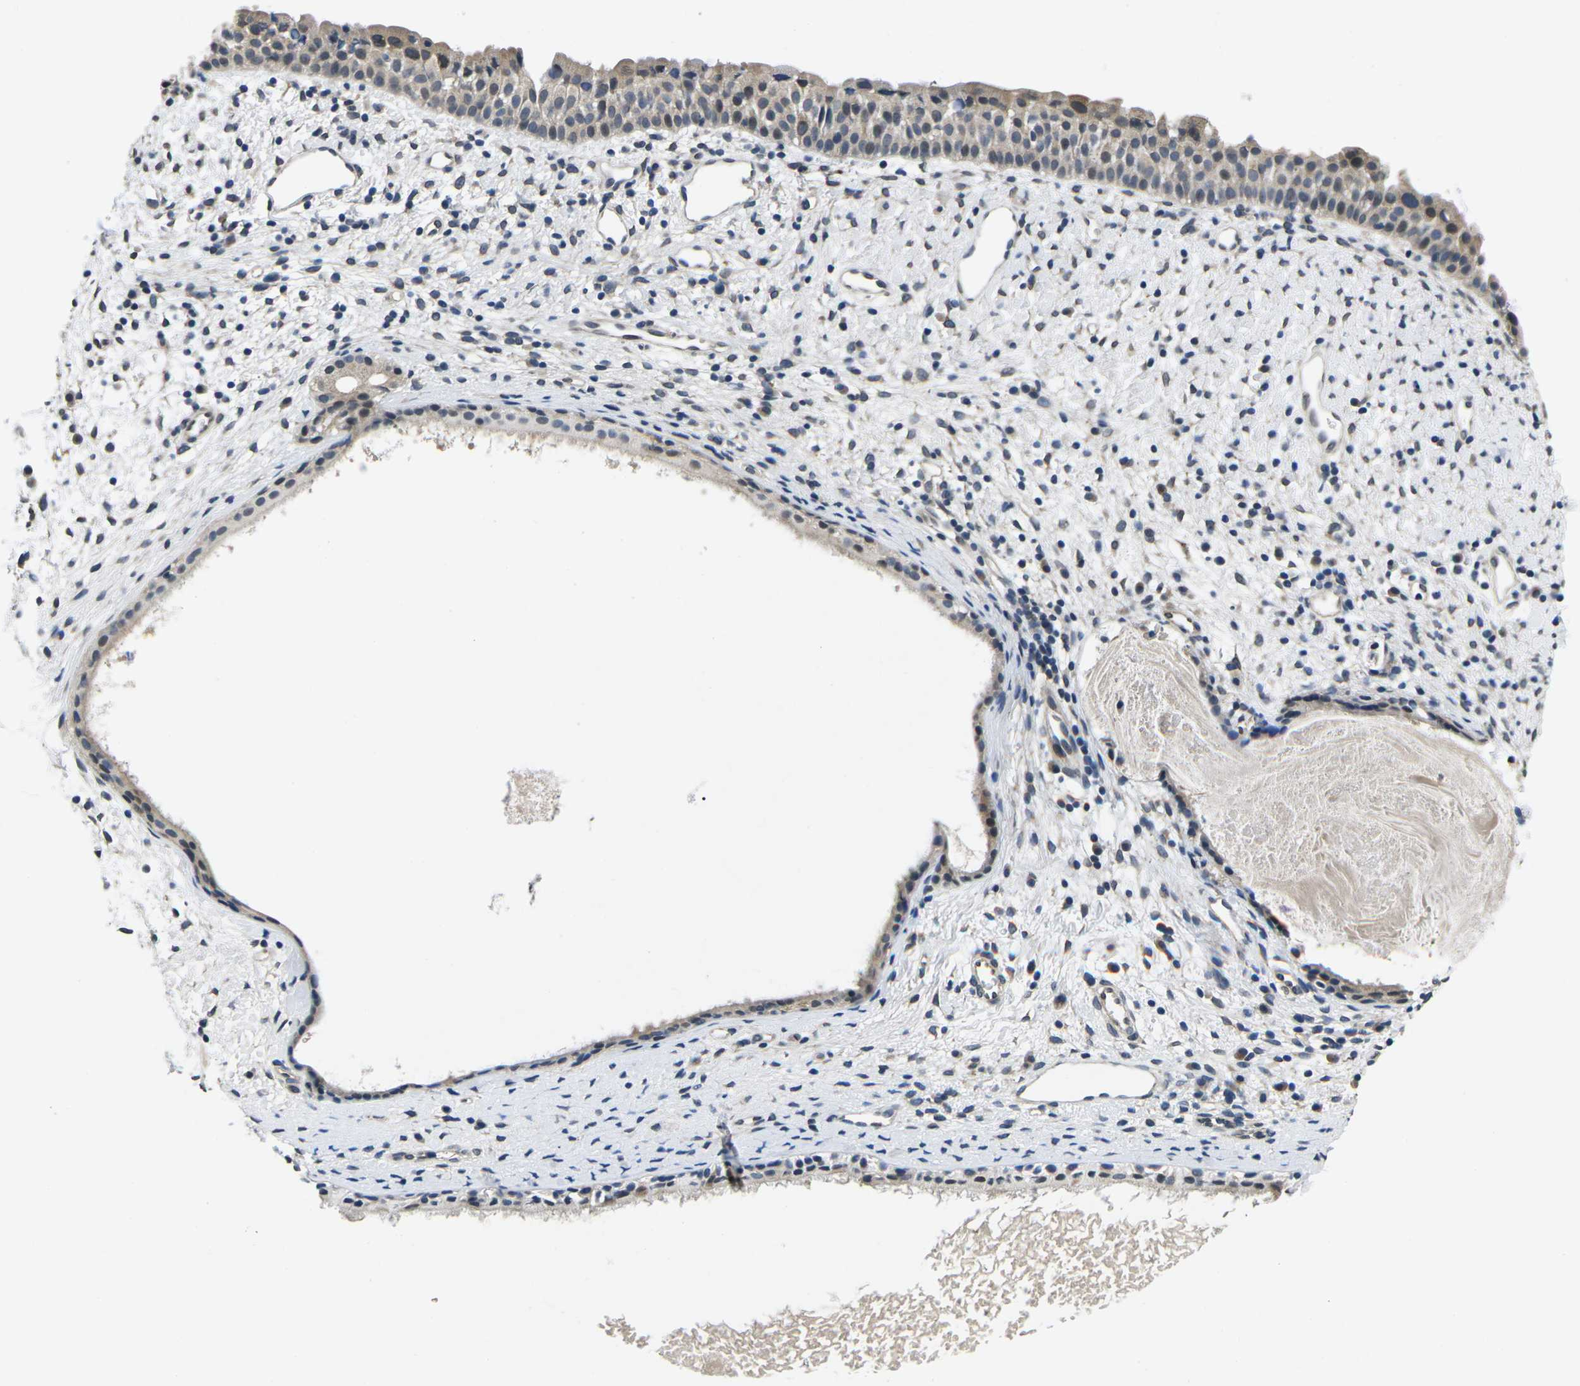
{"staining": {"intensity": "moderate", "quantity": "25%-75%", "location": "cytoplasmic/membranous,nuclear"}, "tissue": "nasopharynx", "cell_type": "Respiratory epithelial cells", "image_type": "normal", "snomed": [{"axis": "morphology", "description": "Normal tissue, NOS"}, {"axis": "topography", "description": "Nasopharynx"}], "caption": "The immunohistochemical stain shows moderate cytoplasmic/membranous,nuclear positivity in respiratory epithelial cells of normal nasopharynx. Nuclei are stained in blue.", "gene": "SNX10", "patient": {"sex": "male", "age": 22}}